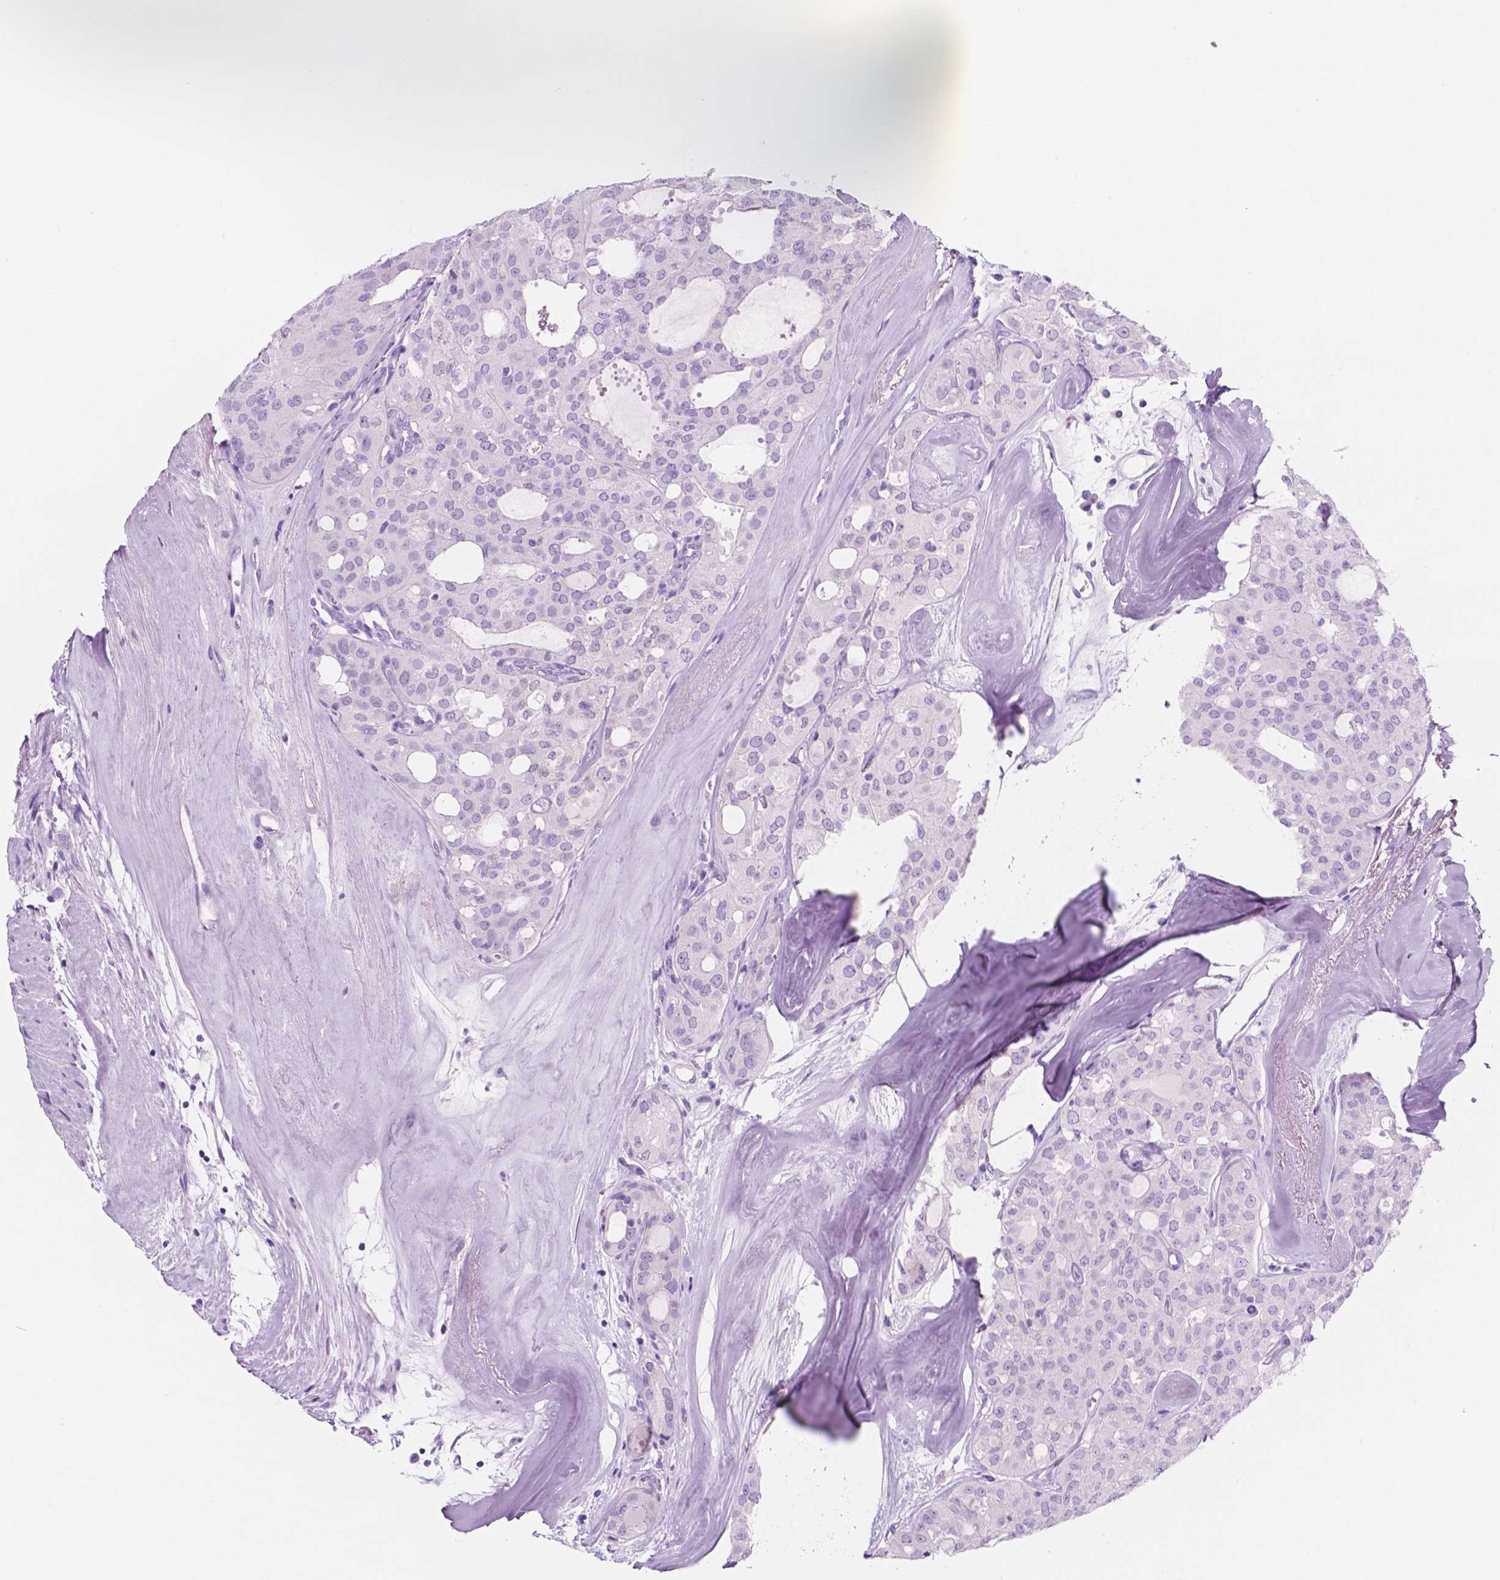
{"staining": {"intensity": "negative", "quantity": "none", "location": "none"}, "tissue": "thyroid cancer", "cell_type": "Tumor cells", "image_type": "cancer", "snomed": [{"axis": "morphology", "description": "Follicular adenoma carcinoma, NOS"}, {"axis": "topography", "description": "Thyroid gland"}], "caption": "Immunohistochemistry of thyroid cancer (follicular adenoma carcinoma) demonstrates no positivity in tumor cells.", "gene": "CUZD1", "patient": {"sex": "male", "age": 75}}